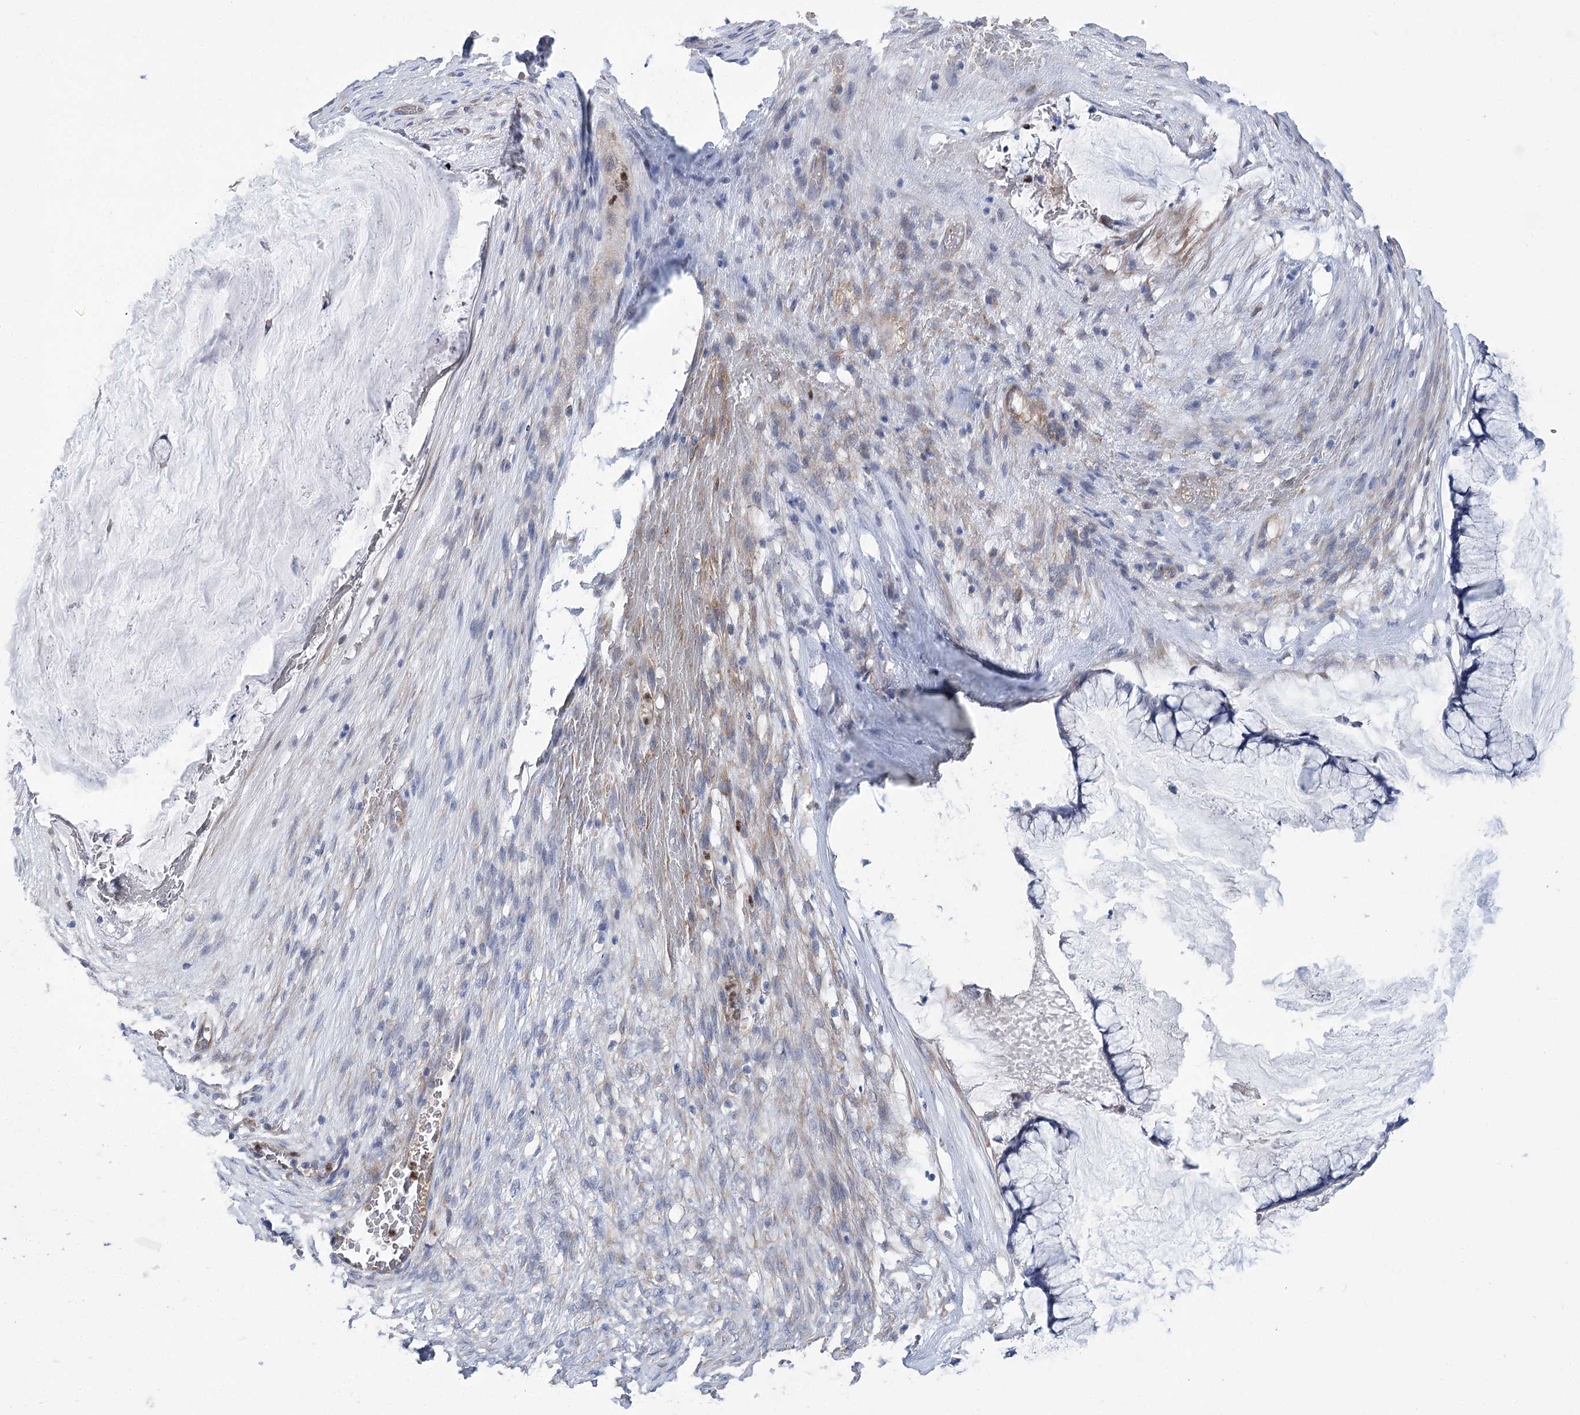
{"staining": {"intensity": "negative", "quantity": "none", "location": "none"}, "tissue": "ovarian cancer", "cell_type": "Tumor cells", "image_type": "cancer", "snomed": [{"axis": "morphology", "description": "Cystadenocarcinoma, mucinous, NOS"}, {"axis": "topography", "description": "Ovary"}], "caption": "A photomicrograph of mucinous cystadenocarcinoma (ovarian) stained for a protein shows no brown staining in tumor cells. (DAB immunohistochemistry visualized using brightfield microscopy, high magnification).", "gene": "THAP6", "patient": {"sex": "female", "age": 42}}